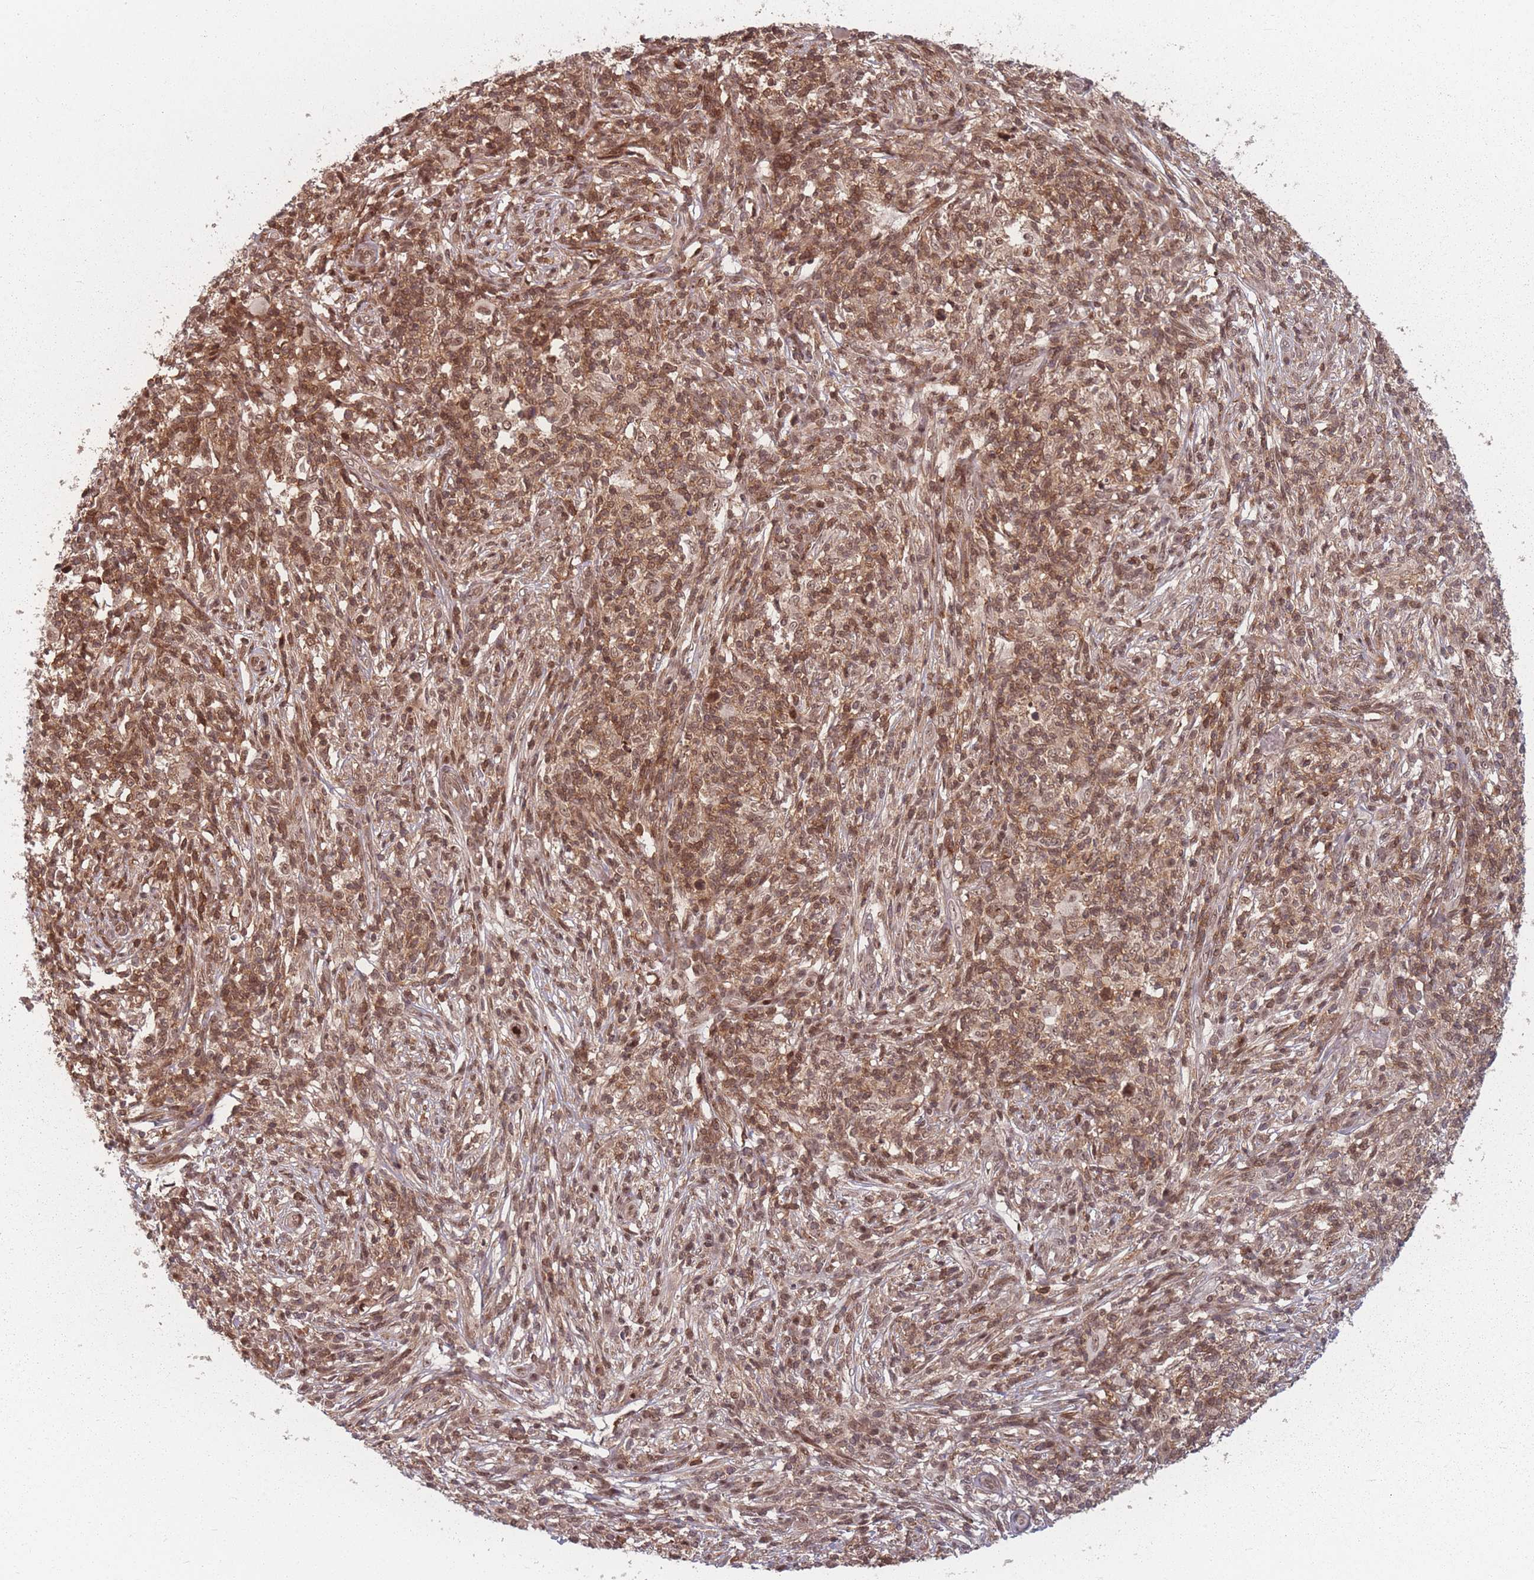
{"staining": {"intensity": "moderate", "quantity": ">75%", "location": "cytoplasmic/membranous,nuclear"}, "tissue": "melanoma", "cell_type": "Tumor cells", "image_type": "cancer", "snomed": [{"axis": "morphology", "description": "Malignant melanoma, NOS"}, {"axis": "topography", "description": "Skin"}], "caption": "Protein staining of melanoma tissue reveals moderate cytoplasmic/membranous and nuclear expression in approximately >75% of tumor cells.", "gene": "WDR55", "patient": {"sex": "male", "age": 66}}